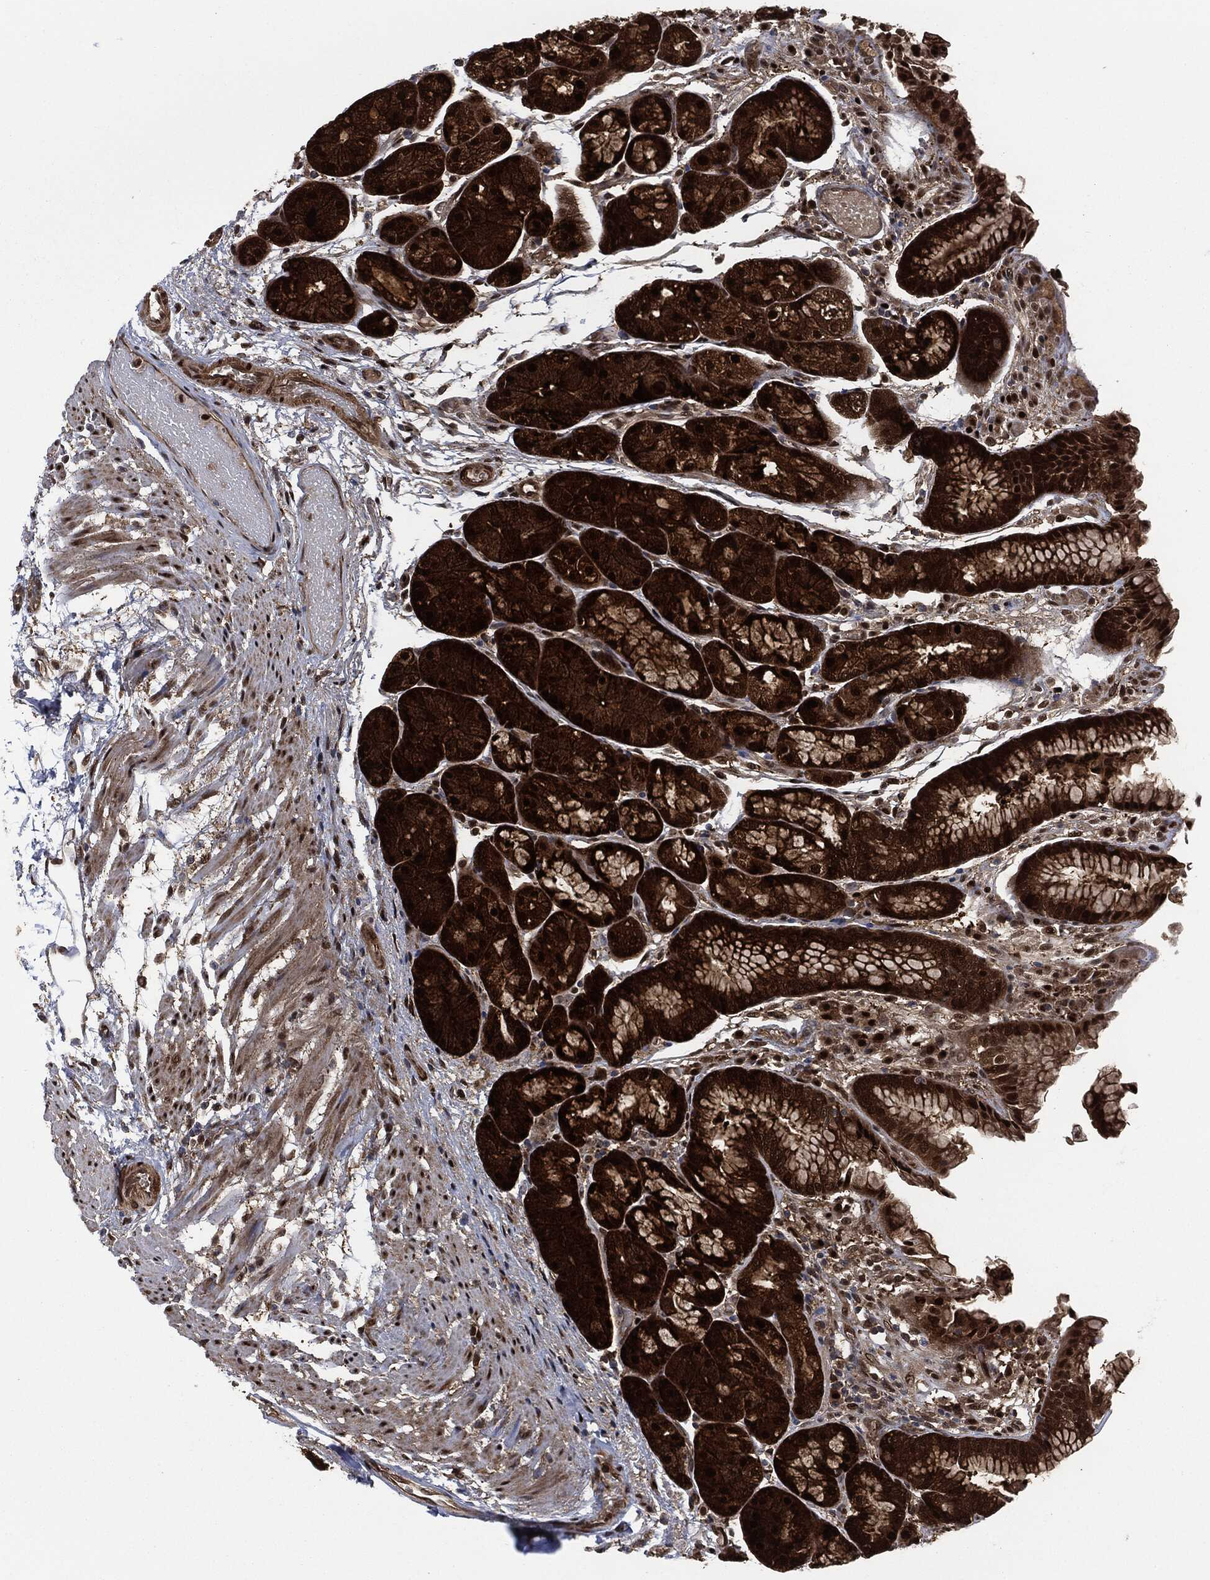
{"staining": {"intensity": "strong", "quantity": "25%-75%", "location": "cytoplasmic/membranous,nuclear"}, "tissue": "stomach", "cell_type": "Glandular cells", "image_type": "normal", "snomed": [{"axis": "morphology", "description": "Normal tissue, NOS"}, {"axis": "topography", "description": "Stomach, upper"}], "caption": "Immunohistochemistry (IHC) of normal stomach displays high levels of strong cytoplasmic/membranous,nuclear expression in approximately 25%-75% of glandular cells.", "gene": "DCTN1", "patient": {"sex": "male", "age": 72}}